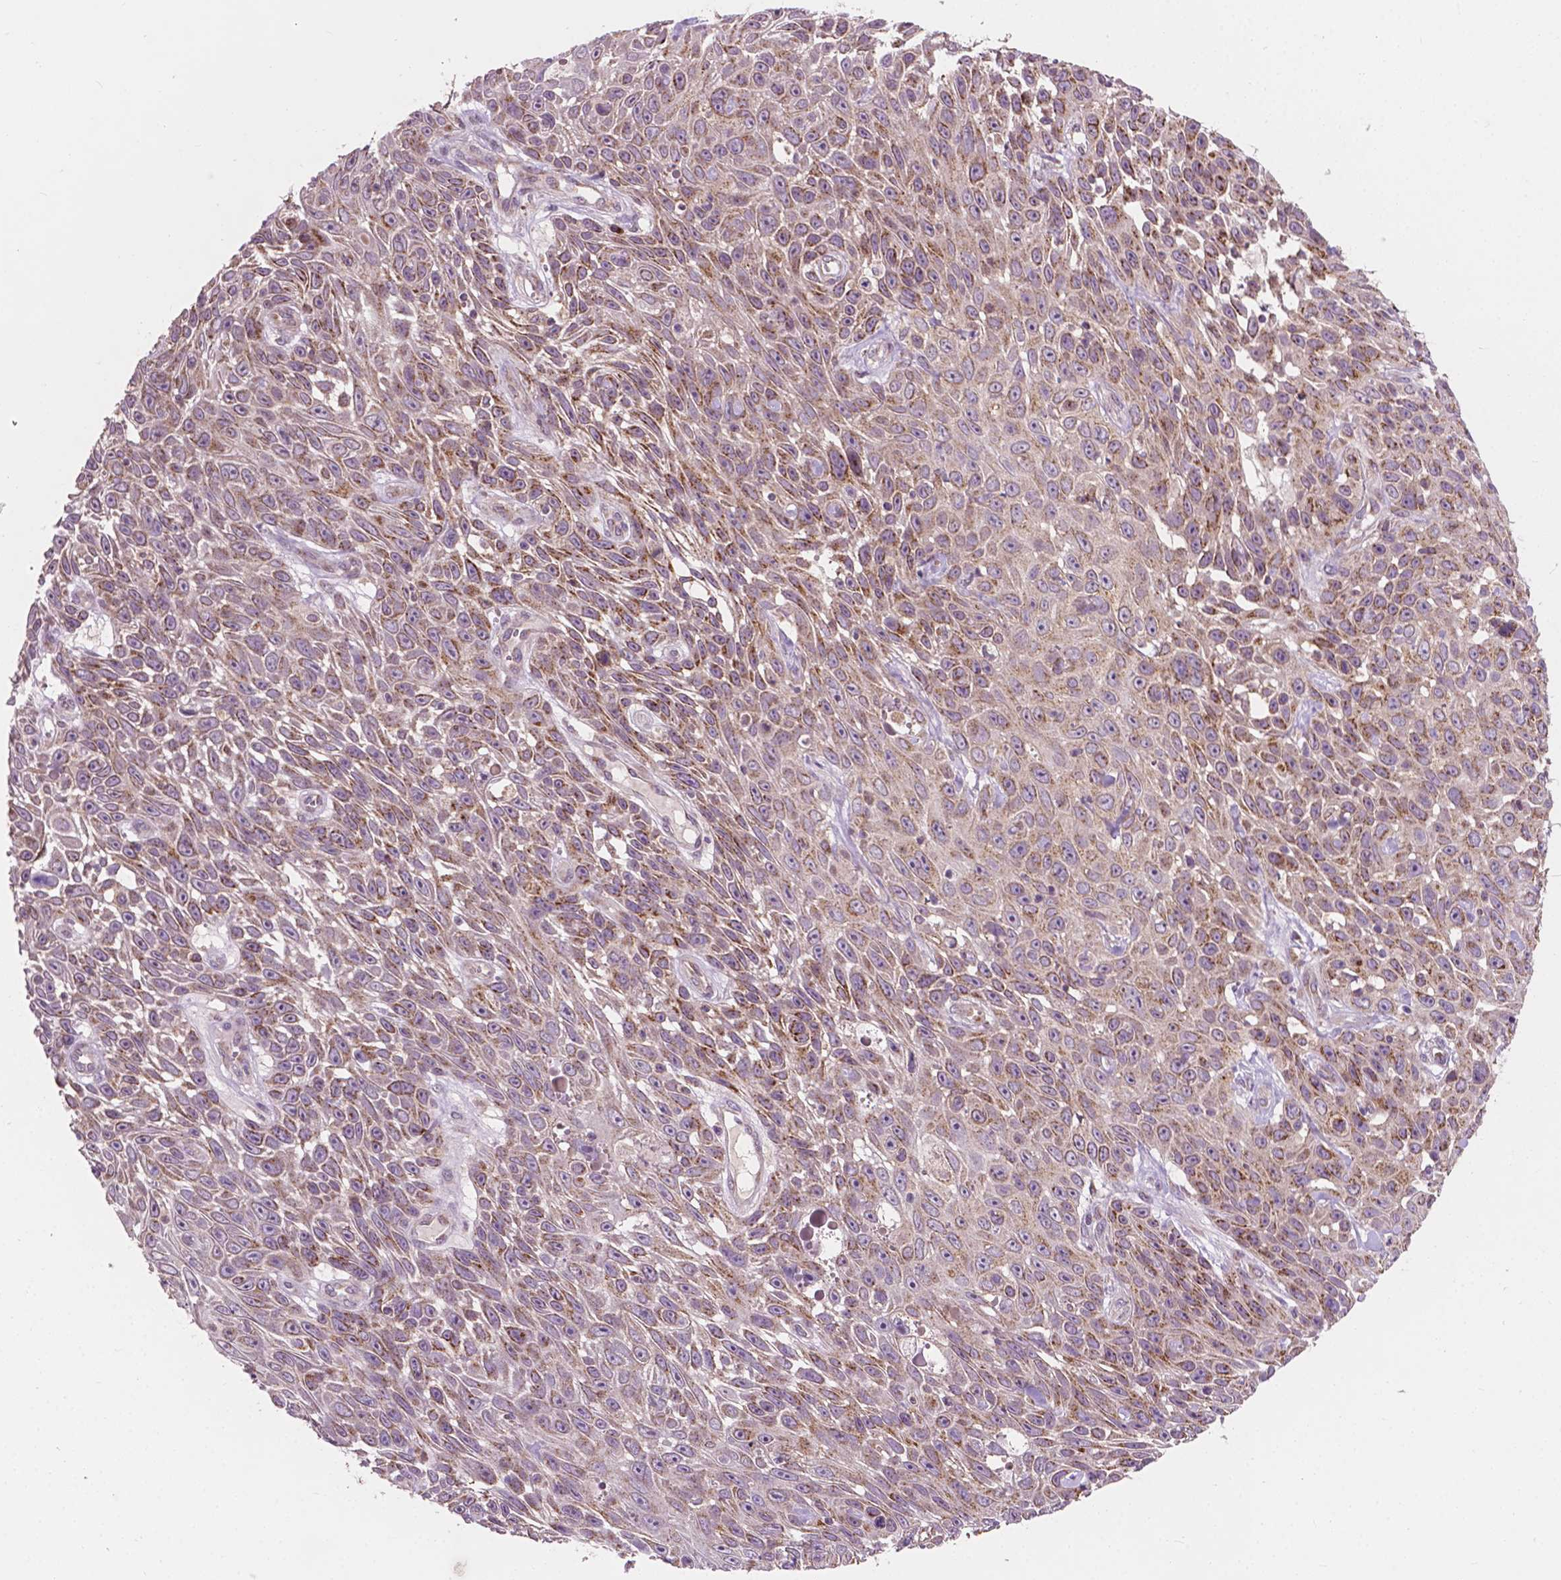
{"staining": {"intensity": "moderate", "quantity": ">75%", "location": "cytoplasmic/membranous"}, "tissue": "skin cancer", "cell_type": "Tumor cells", "image_type": "cancer", "snomed": [{"axis": "morphology", "description": "Squamous cell carcinoma, NOS"}, {"axis": "topography", "description": "Skin"}], "caption": "Skin cancer (squamous cell carcinoma) stained with immunohistochemistry displays moderate cytoplasmic/membranous positivity in approximately >75% of tumor cells.", "gene": "EBAG9", "patient": {"sex": "male", "age": 82}}